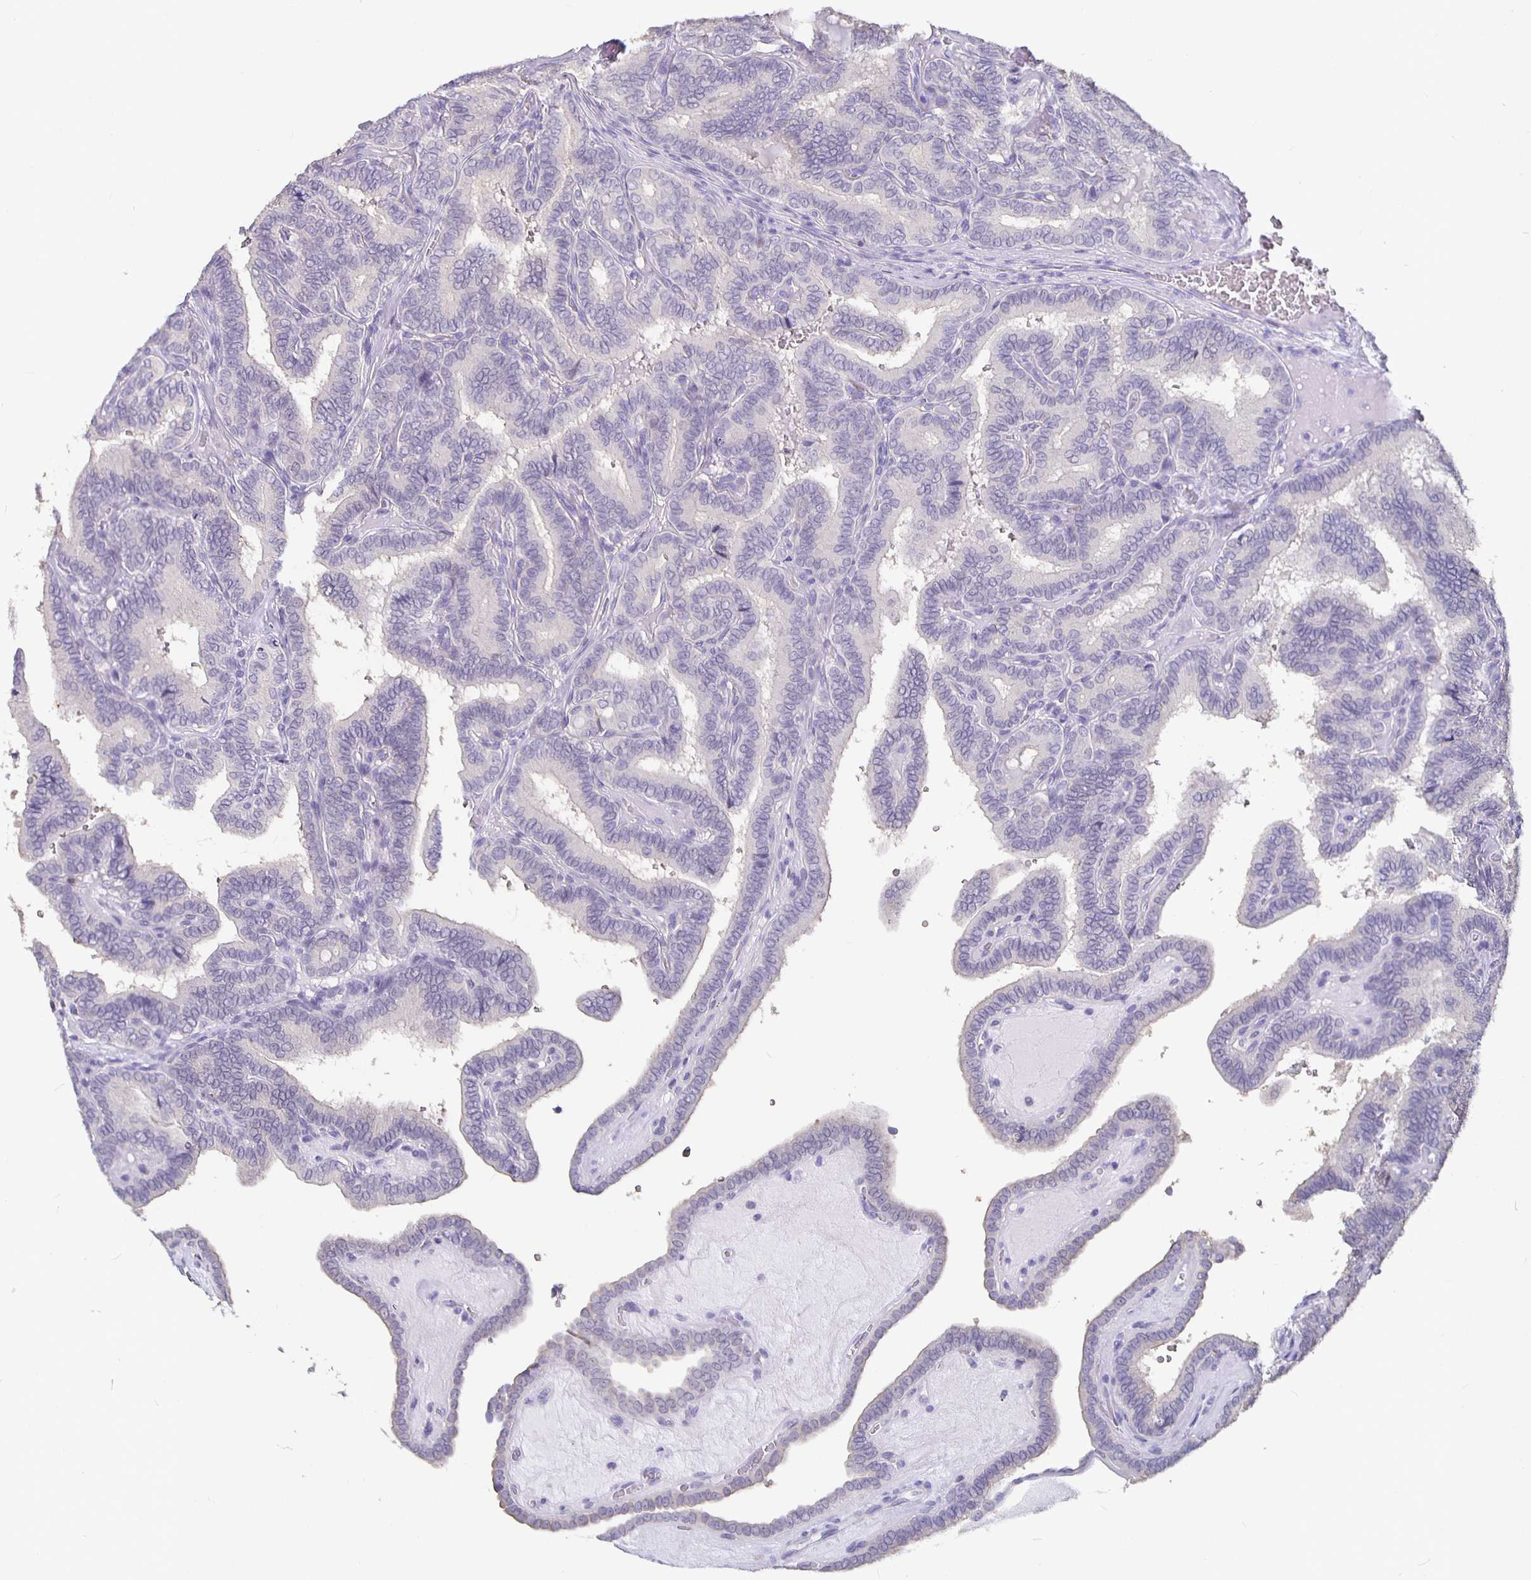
{"staining": {"intensity": "negative", "quantity": "none", "location": "none"}, "tissue": "thyroid cancer", "cell_type": "Tumor cells", "image_type": "cancer", "snomed": [{"axis": "morphology", "description": "Papillary adenocarcinoma, NOS"}, {"axis": "topography", "description": "Thyroid gland"}], "caption": "A micrograph of human thyroid cancer is negative for staining in tumor cells.", "gene": "GPX4", "patient": {"sex": "female", "age": 21}}